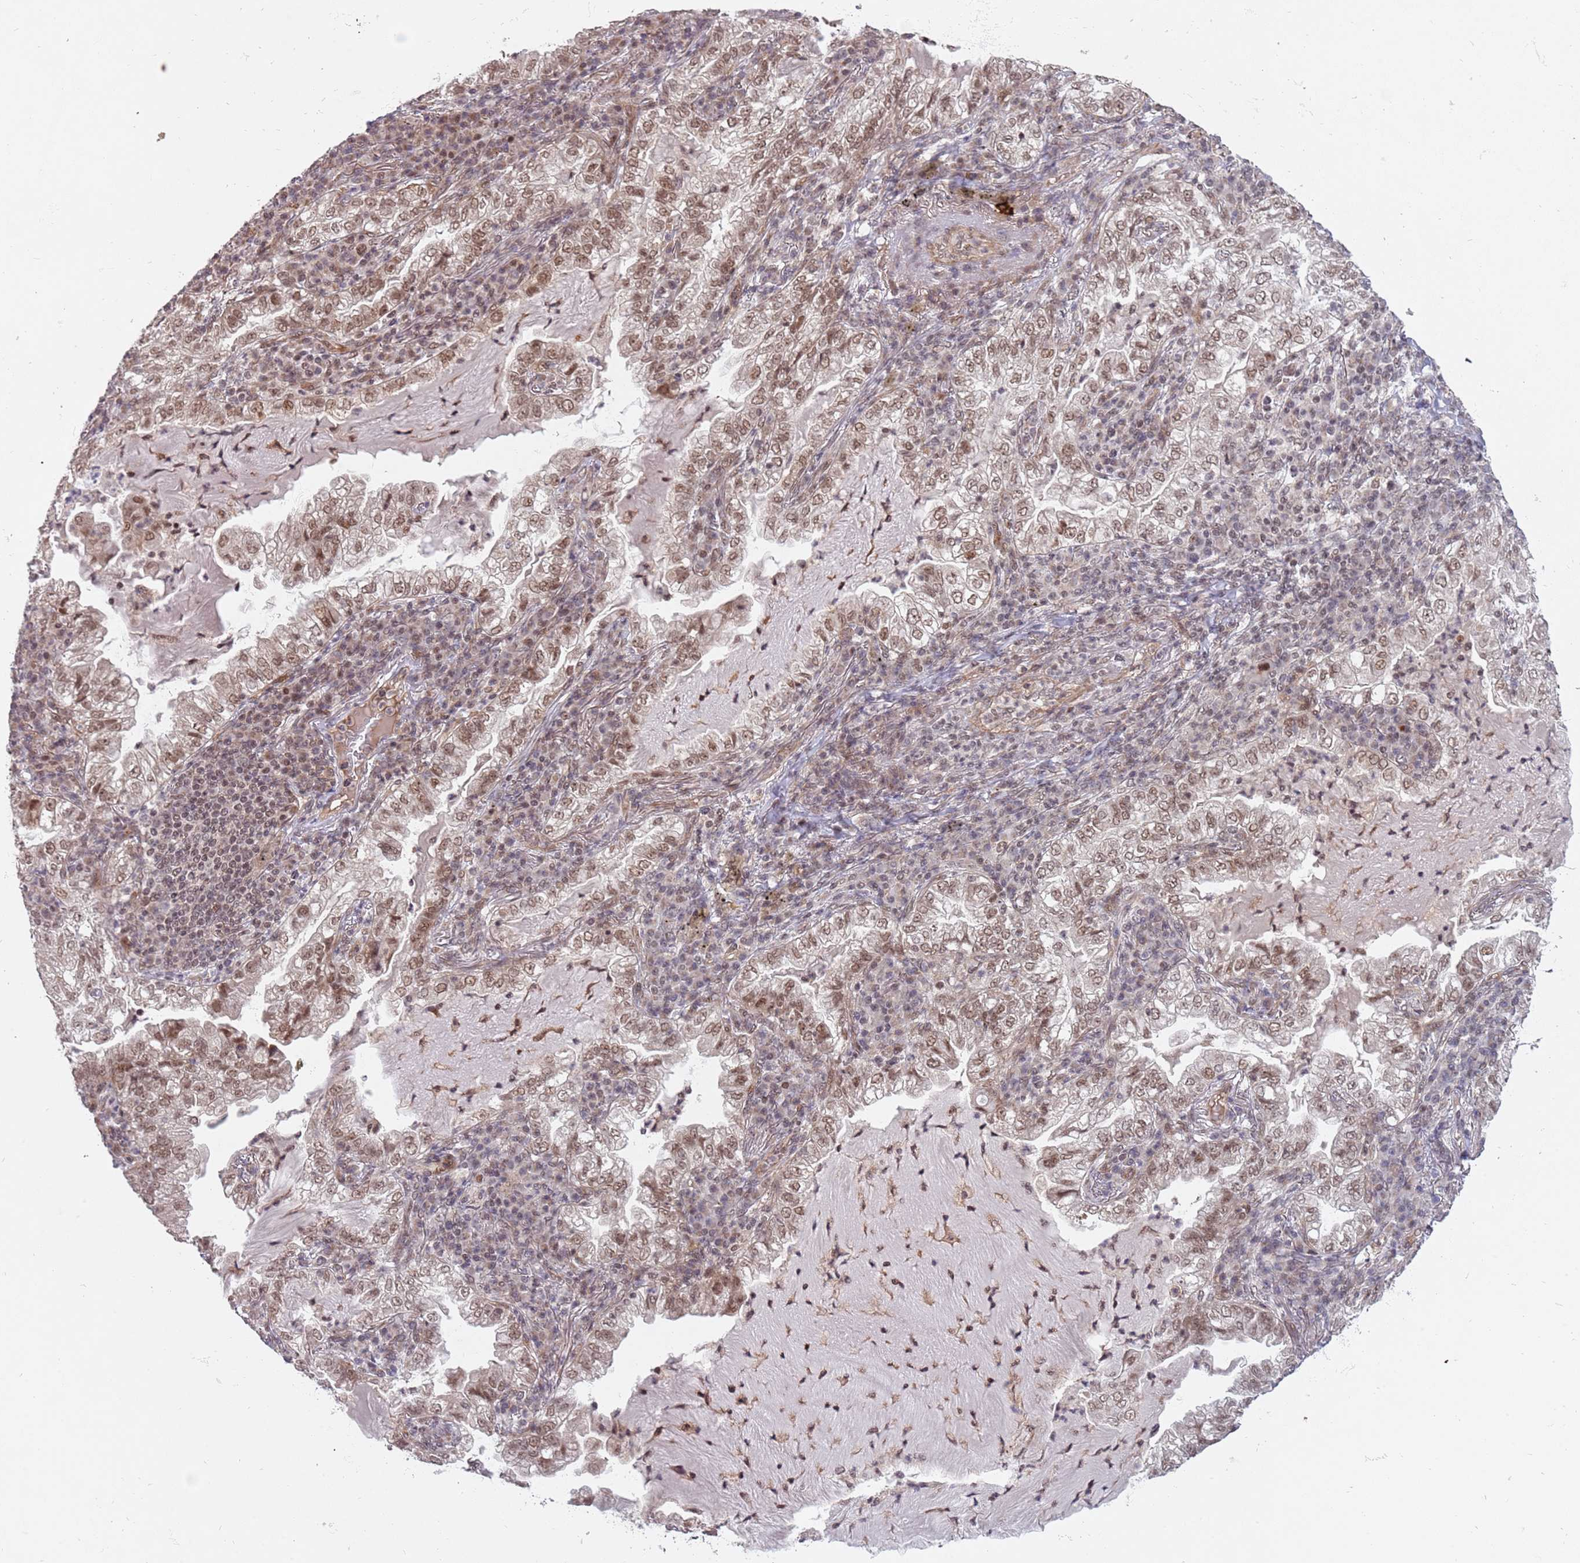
{"staining": {"intensity": "moderate", "quantity": ">75%", "location": "nuclear"}, "tissue": "lung cancer", "cell_type": "Tumor cells", "image_type": "cancer", "snomed": [{"axis": "morphology", "description": "Adenocarcinoma, NOS"}, {"axis": "topography", "description": "Lung"}], "caption": "Immunohistochemistry (IHC) micrograph of neoplastic tissue: adenocarcinoma (lung) stained using immunohistochemistry (IHC) reveals medium levels of moderate protein expression localized specifically in the nuclear of tumor cells, appearing as a nuclear brown color.", "gene": "SUDS3", "patient": {"sex": "female", "age": 73}}